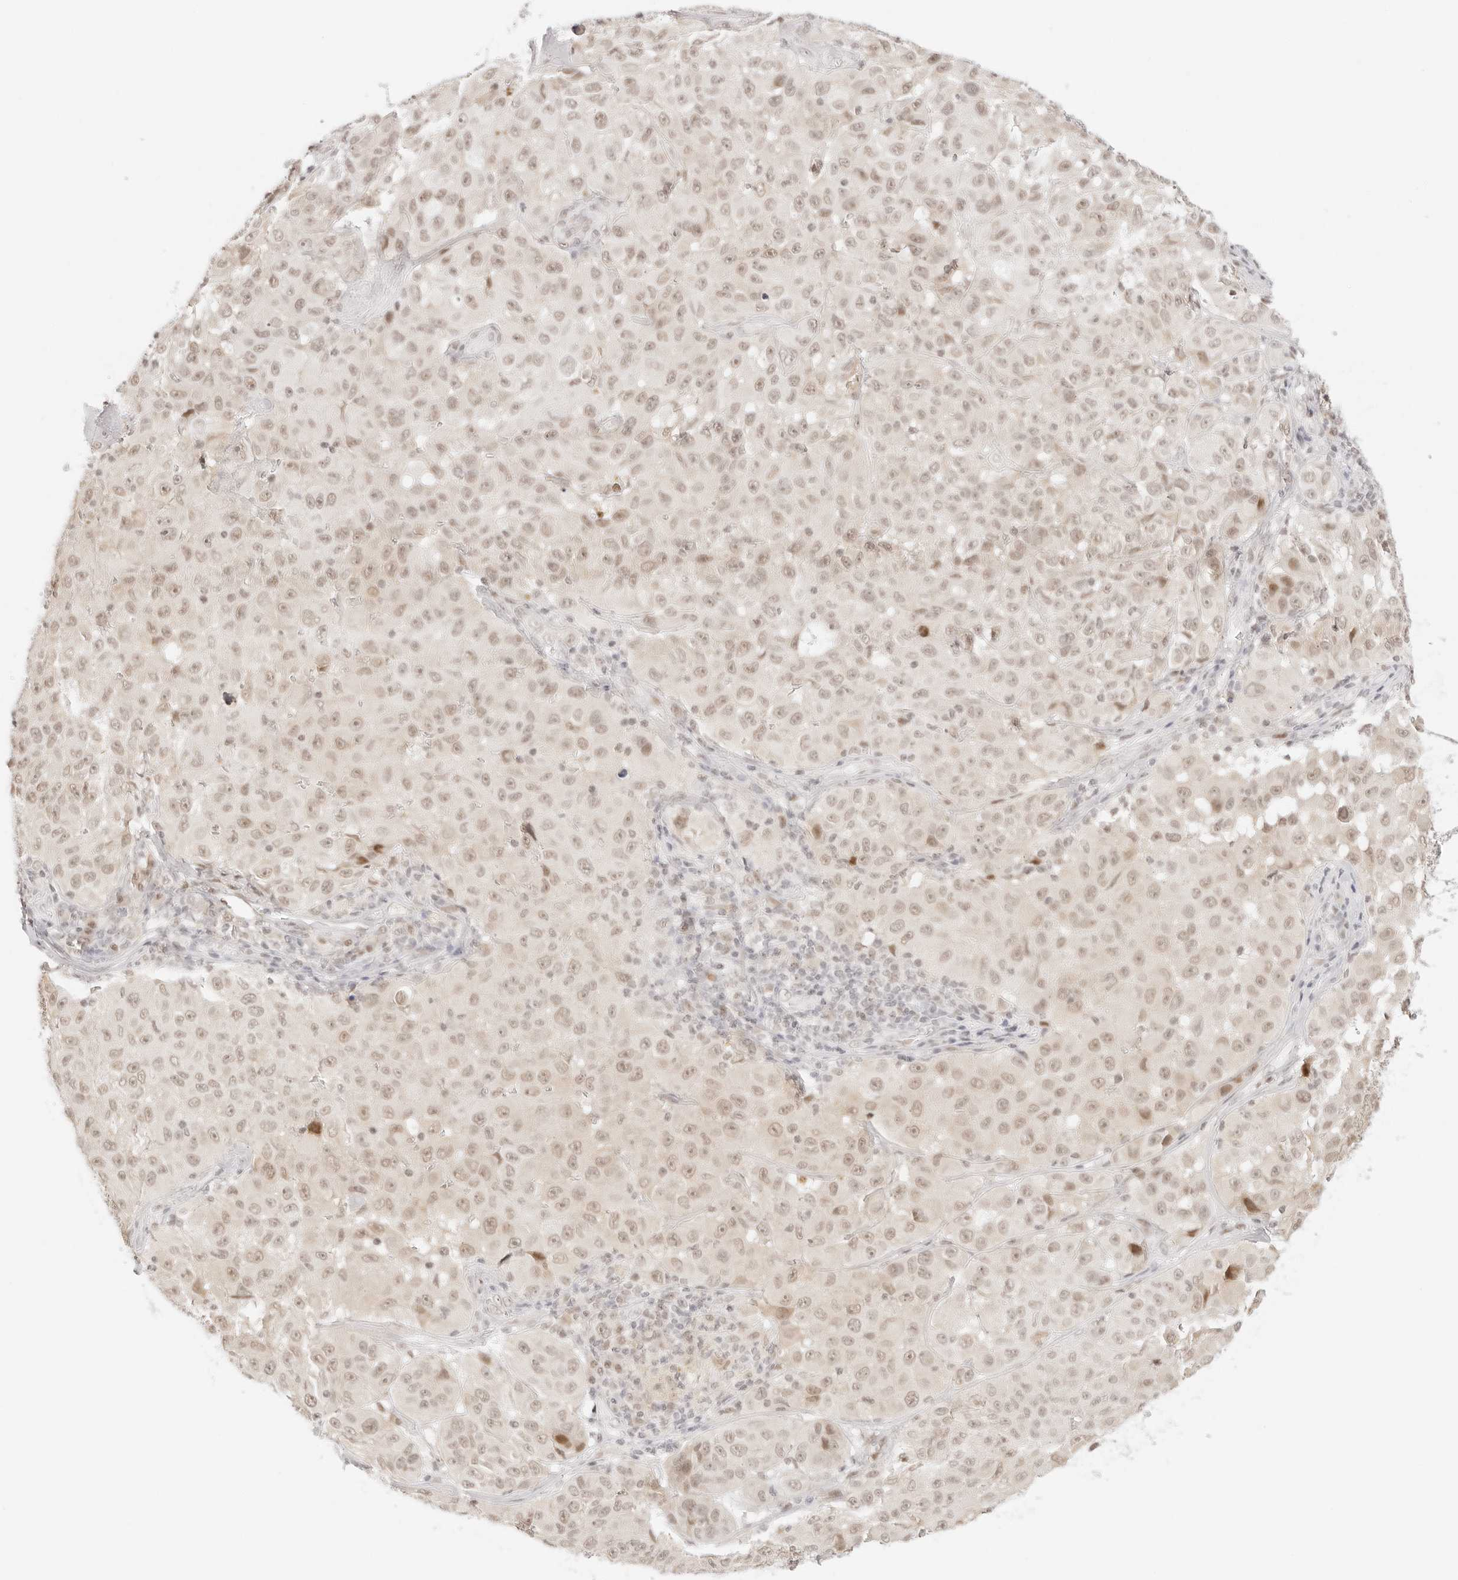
{"staining": {"intensity": "strong", "quantity": "25%-75%", "location": "nuclear"}, "tissue": "melanoma", "cell_type": "Tumor cells", "image_type": "cancer", "snomed": [{"axis": "morphology", "description": "Malignant melanoma, NOS"}, {"axis": "topography", "description": "Skin"}], "caption": "Approximately 25%-75% of tumor cells in malignant melanoma show strong nuclear protein staining as visualized by brown immunohistochemical staining.", "gene": "ITGA6", "patient": {"sex": "male", "age": 66}}